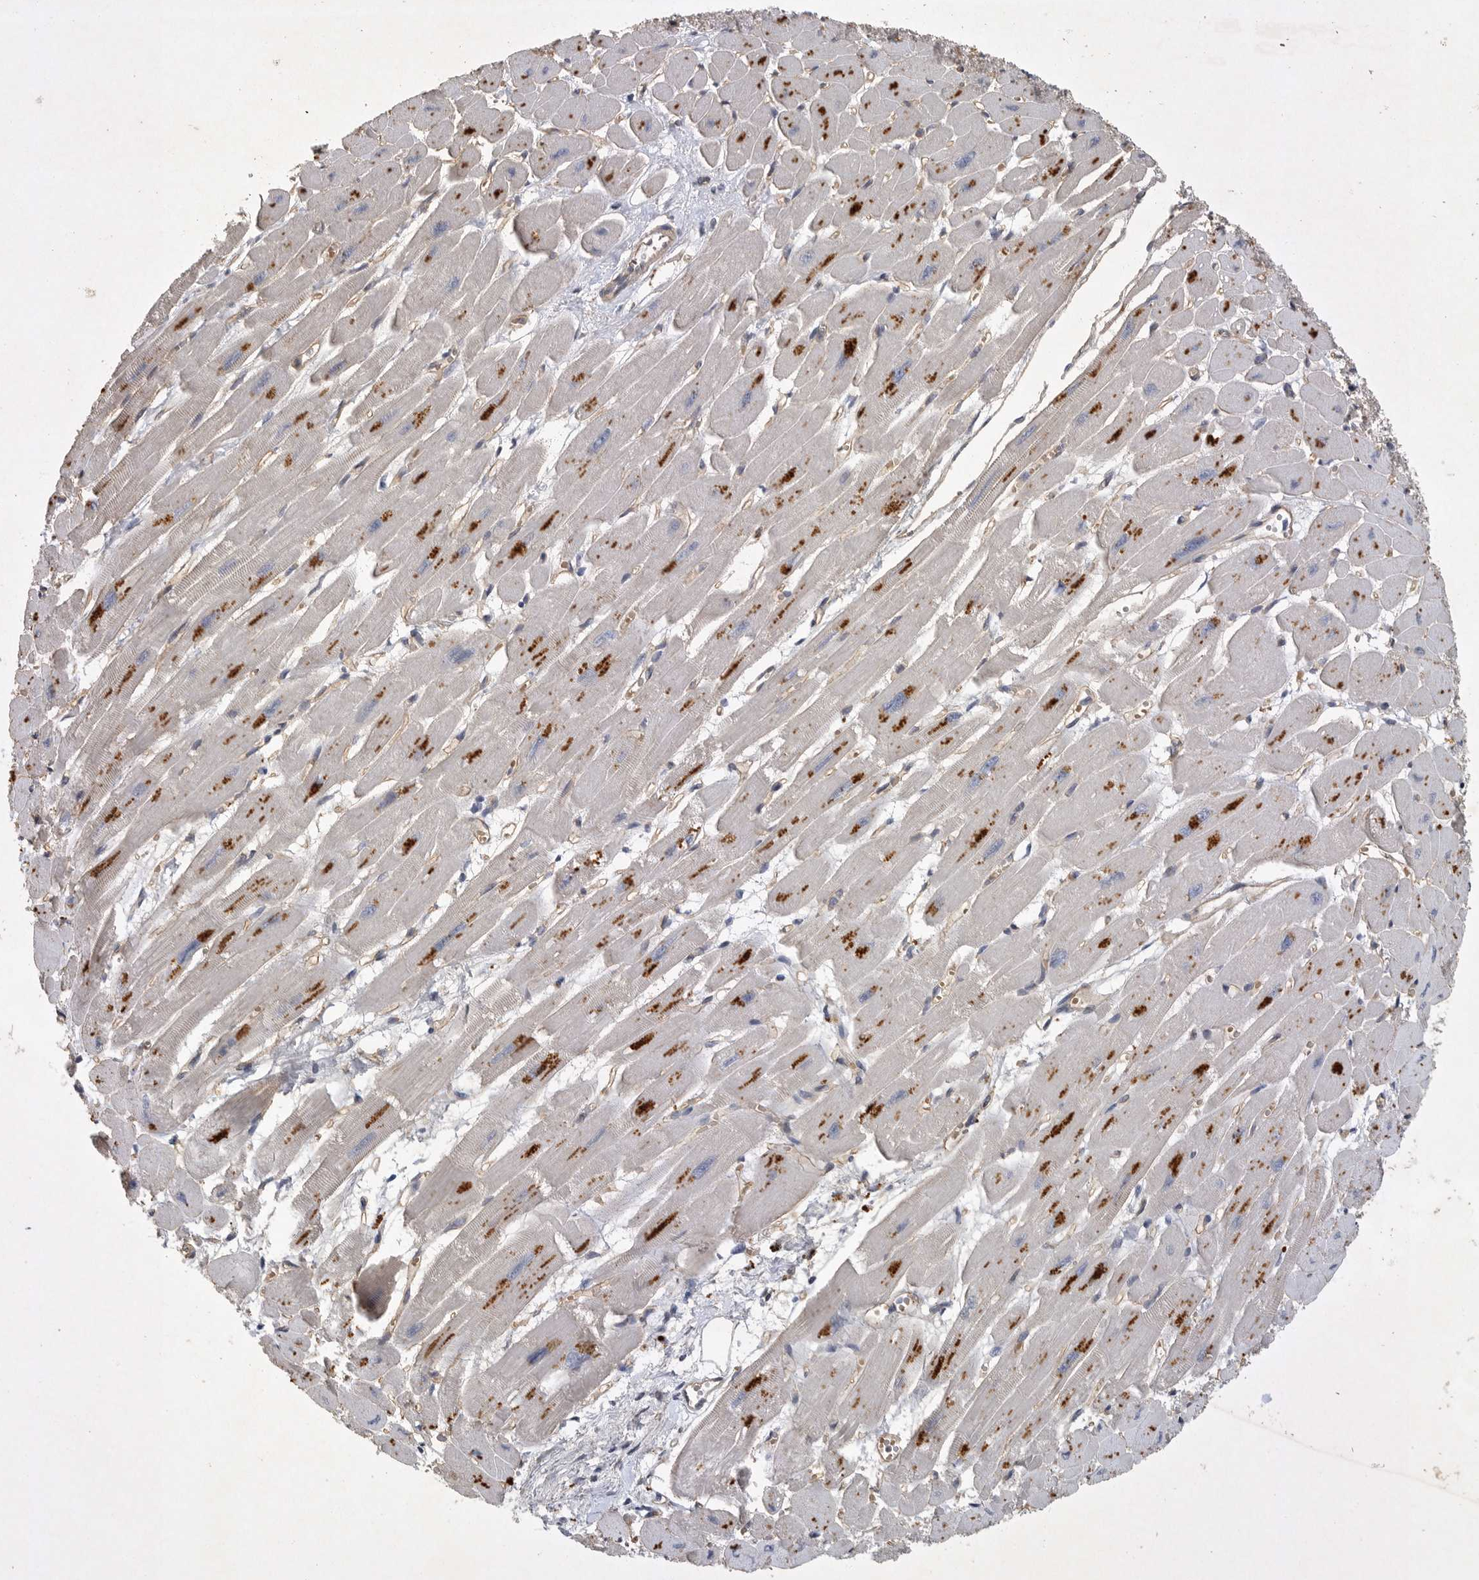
{"staining": {"intensity": "strong", "quantity": "<25%", "location": "cytoplasmic/membranous"}, "tissue": "heart muscle", "cell_type": "Cardiomyocytes", "image_type": "normal", "snomed": [{"axis": "morphology", "description": "Normal tissue, NOS"}, {"axis": "topography", "description": "Heart"}], "caption": "Normal heart muscle was stained to show a protein in brown. There is medium levels of strong cytoplasmic/membranous staining in approximately <25% of cardiomyocytes. (IHC, brightfield microscopy, high magnification).", "gene": "ANKFY1", "patient": {"sex": "female", "age": 54}}